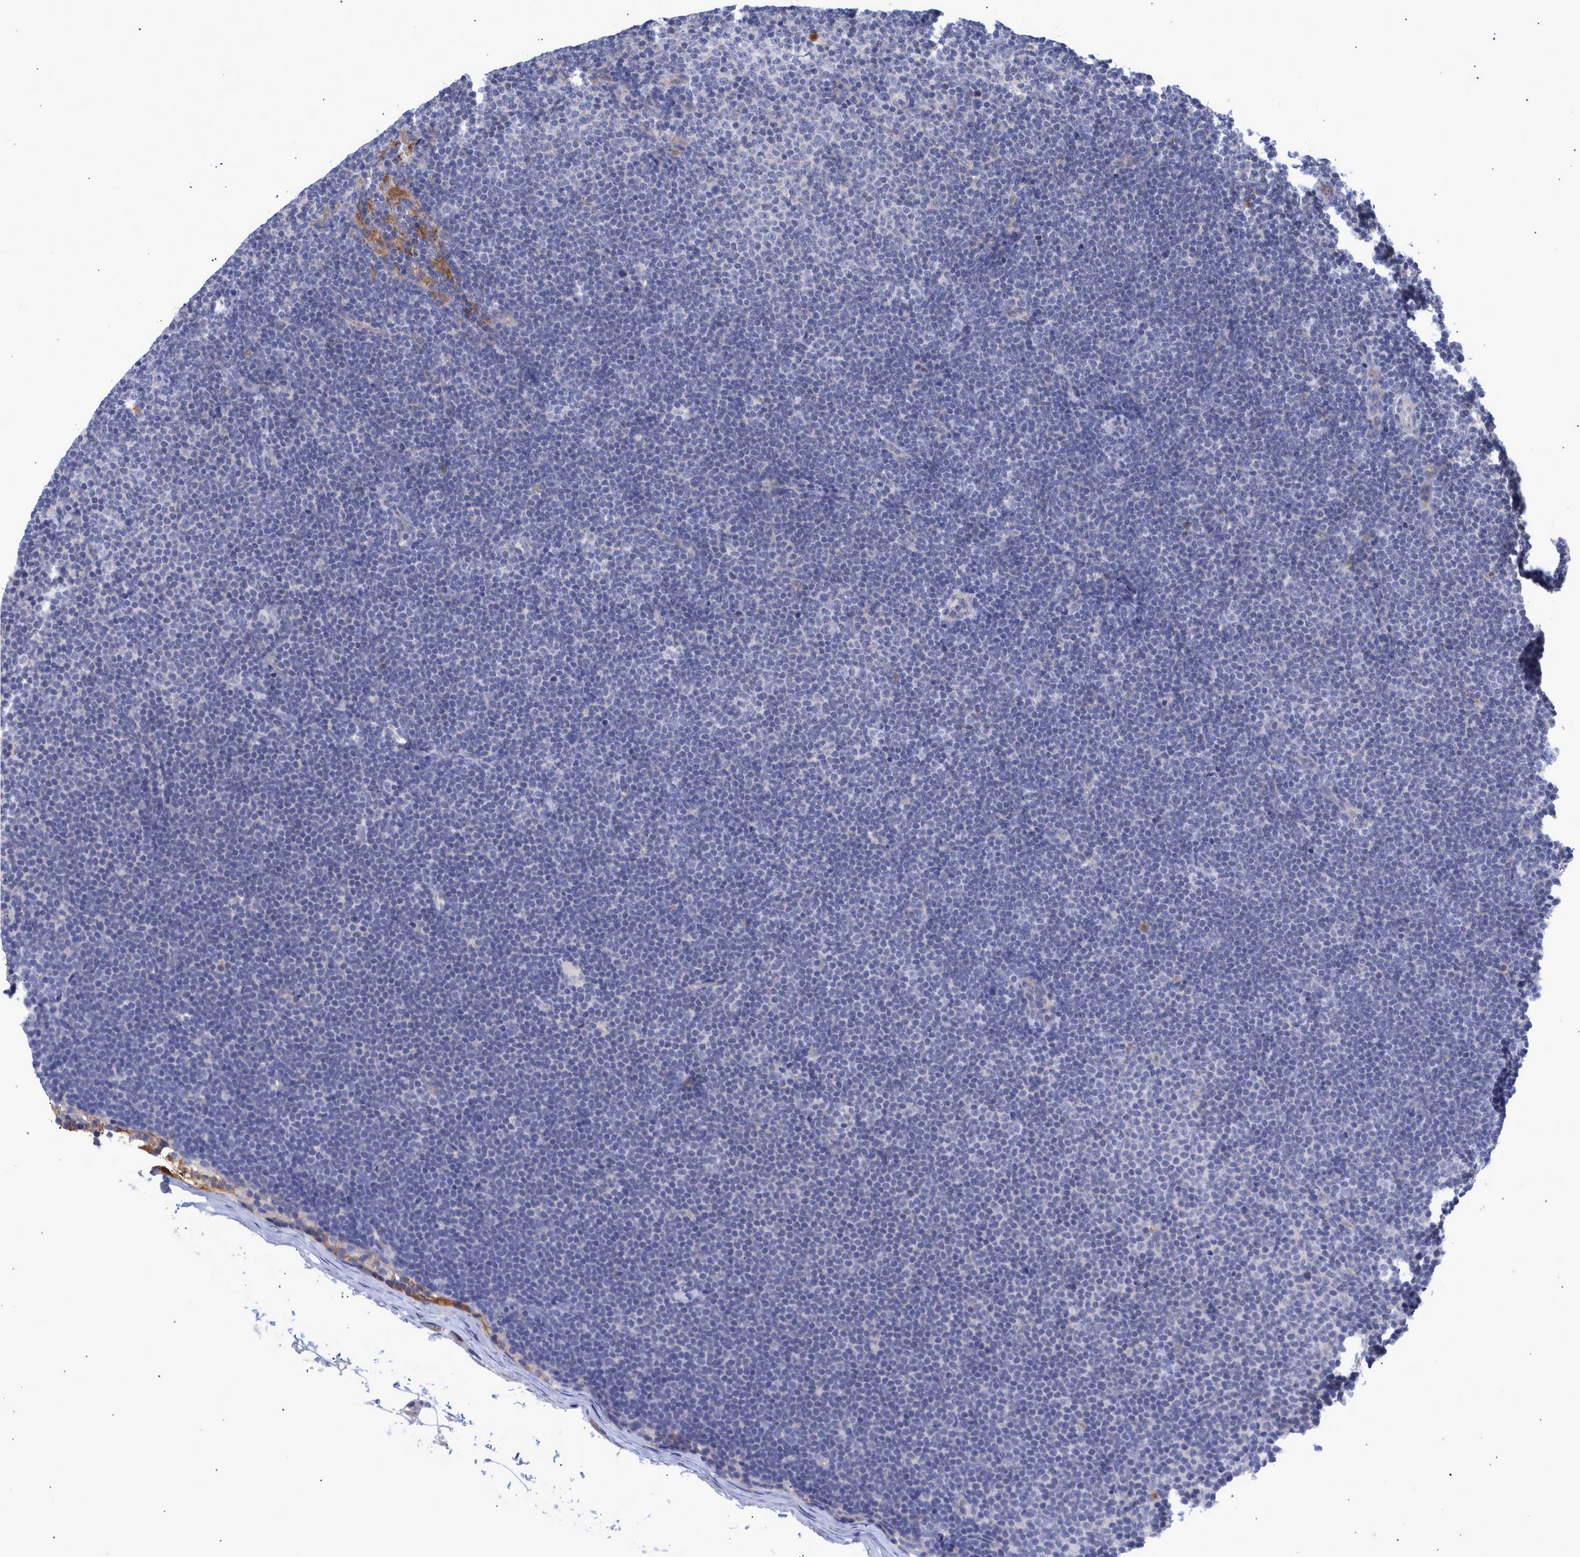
{"staining": {"intensity": "negative", "quantity": "none", "location": "none"}, "tissue": "lymphoma", "cell_type": "Tumor cells", "image_type": "cancer", "snomed": [{"axis": "morphology", "description": "Malignant lymphoma, non-Hodgkin's type, Low grade"}, {"axis": "topography", "description": "Lymph node"}], "caption": "Human low-grade malignant lymphoma, non-Hodgkin's type stained for a protein using immunohistochemistry (IHC) reveals no expression in tumor cells.", "gene": "DLL4", "patient": {"sex": "female", "age": 53}}